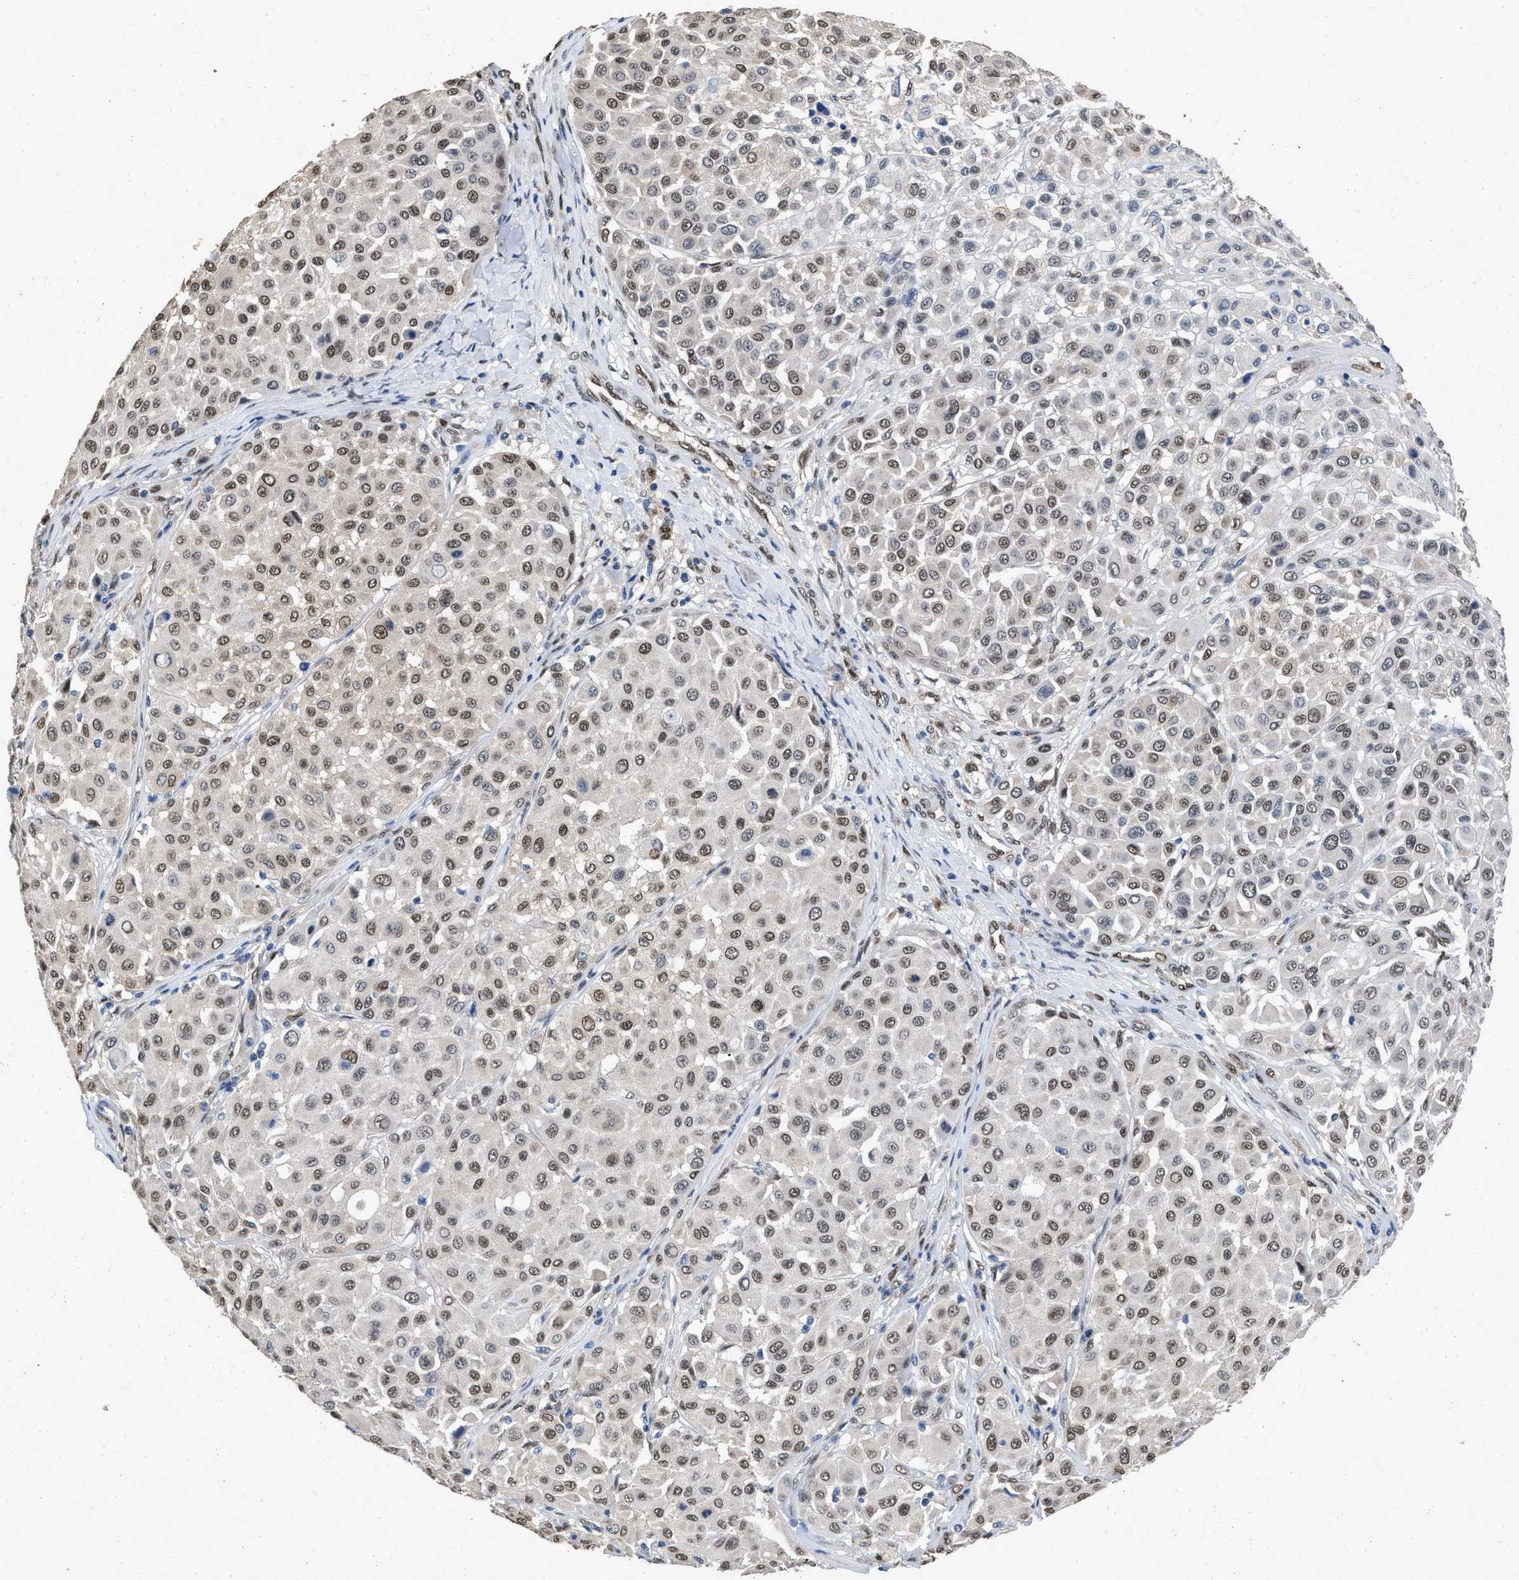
{"staining": {"intensity": "moderate", "quantity": ">75%", "location": "nuclear"}, "tissue": "melanoma", "cell_type": "Tumor cells", "image_type": "cancer", "snomed": [{"axis": "morphology", "description": "Malignant melanoma, Metastatic site"}, {"axis": "topography", "description": "Soft tissue"}], "caption": "Protein staining exhibits moderate nuclear staining in about >75% of tumor cells in melanoma. The protein of interest is shown in brown color, while the nuclei are stained blue.", "gene": "QKI", "patient": {"sex": "male", "age": 41}}